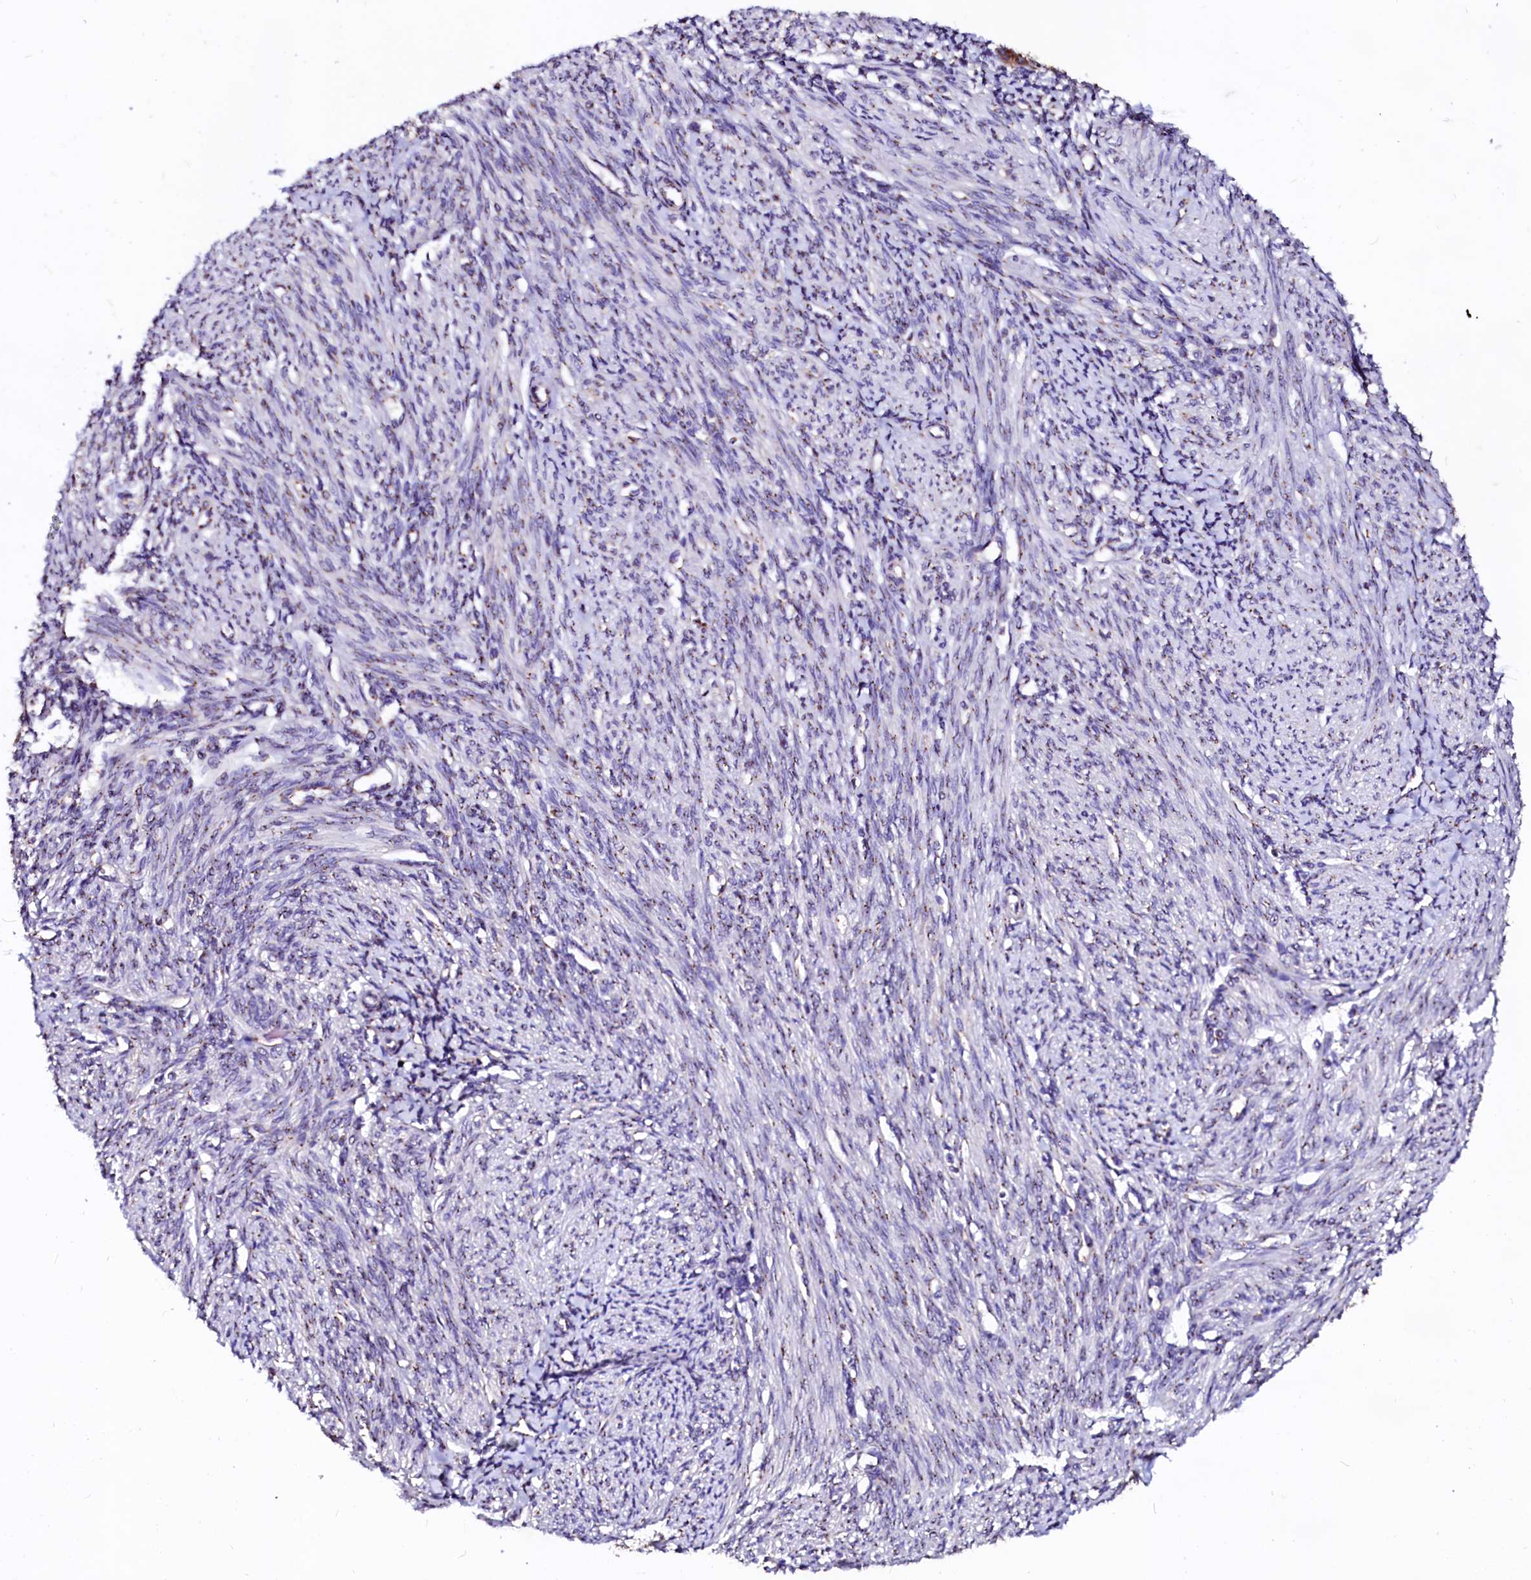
{"staining": {"intensity": "negative", "quantity": "none", "location": "none"}, "tissue": "endometrium", "cell_type": "Cells in endometrial stroma", "image_type": "normal", "snomed": [{"axis": "morphology", "description": "Normal tissue, NOS"}, {"axis": "topography", "description": "Endometrium"}], "caption": "Endometrium was stained to show a protein in brown. There is no significant expression in cells in endometrial stroma. (Immunohistochemistry (ihc), brightfield microscopy, high magnification).", "gene": "LMAN1", "patient": {"sex": "female", "age": 77}}